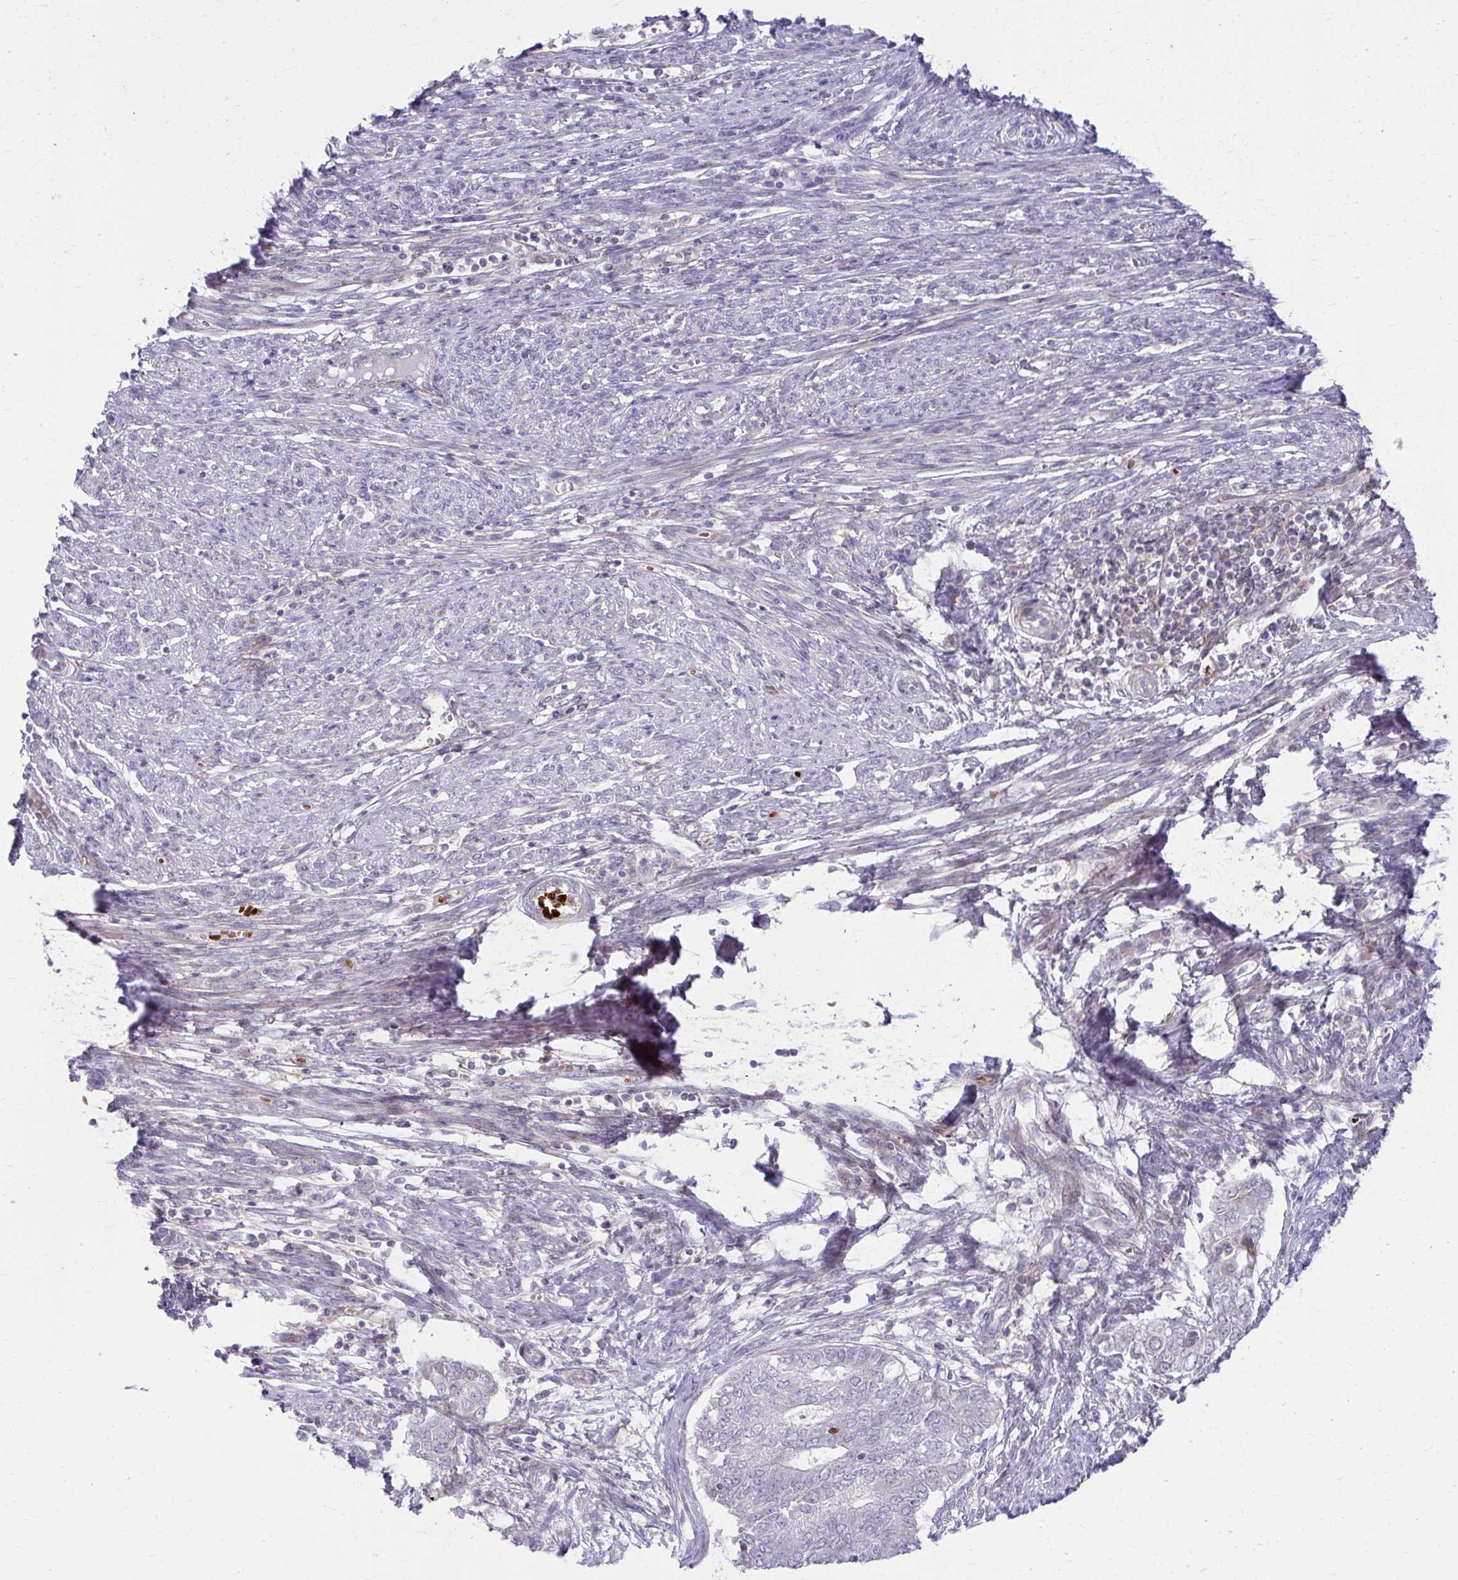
{"staining": {"intensity": "negative", "quantity": "none", "location": "none"}, "tissue": "endometrial cancer", "cell_type": "Tumor cells", "image_type": "cancer", "snomed": [{"axis": "morphology", "description": "Adenocarcinoma, NOS"}, {"axis": "topography", "description": "Endometrium"}], "caption": "Tumor cells are negative for protein expression in human endometrial adenocarcinoma.", "gene": "C16orf54", "patient": {"sex": "female", "age": 62}}